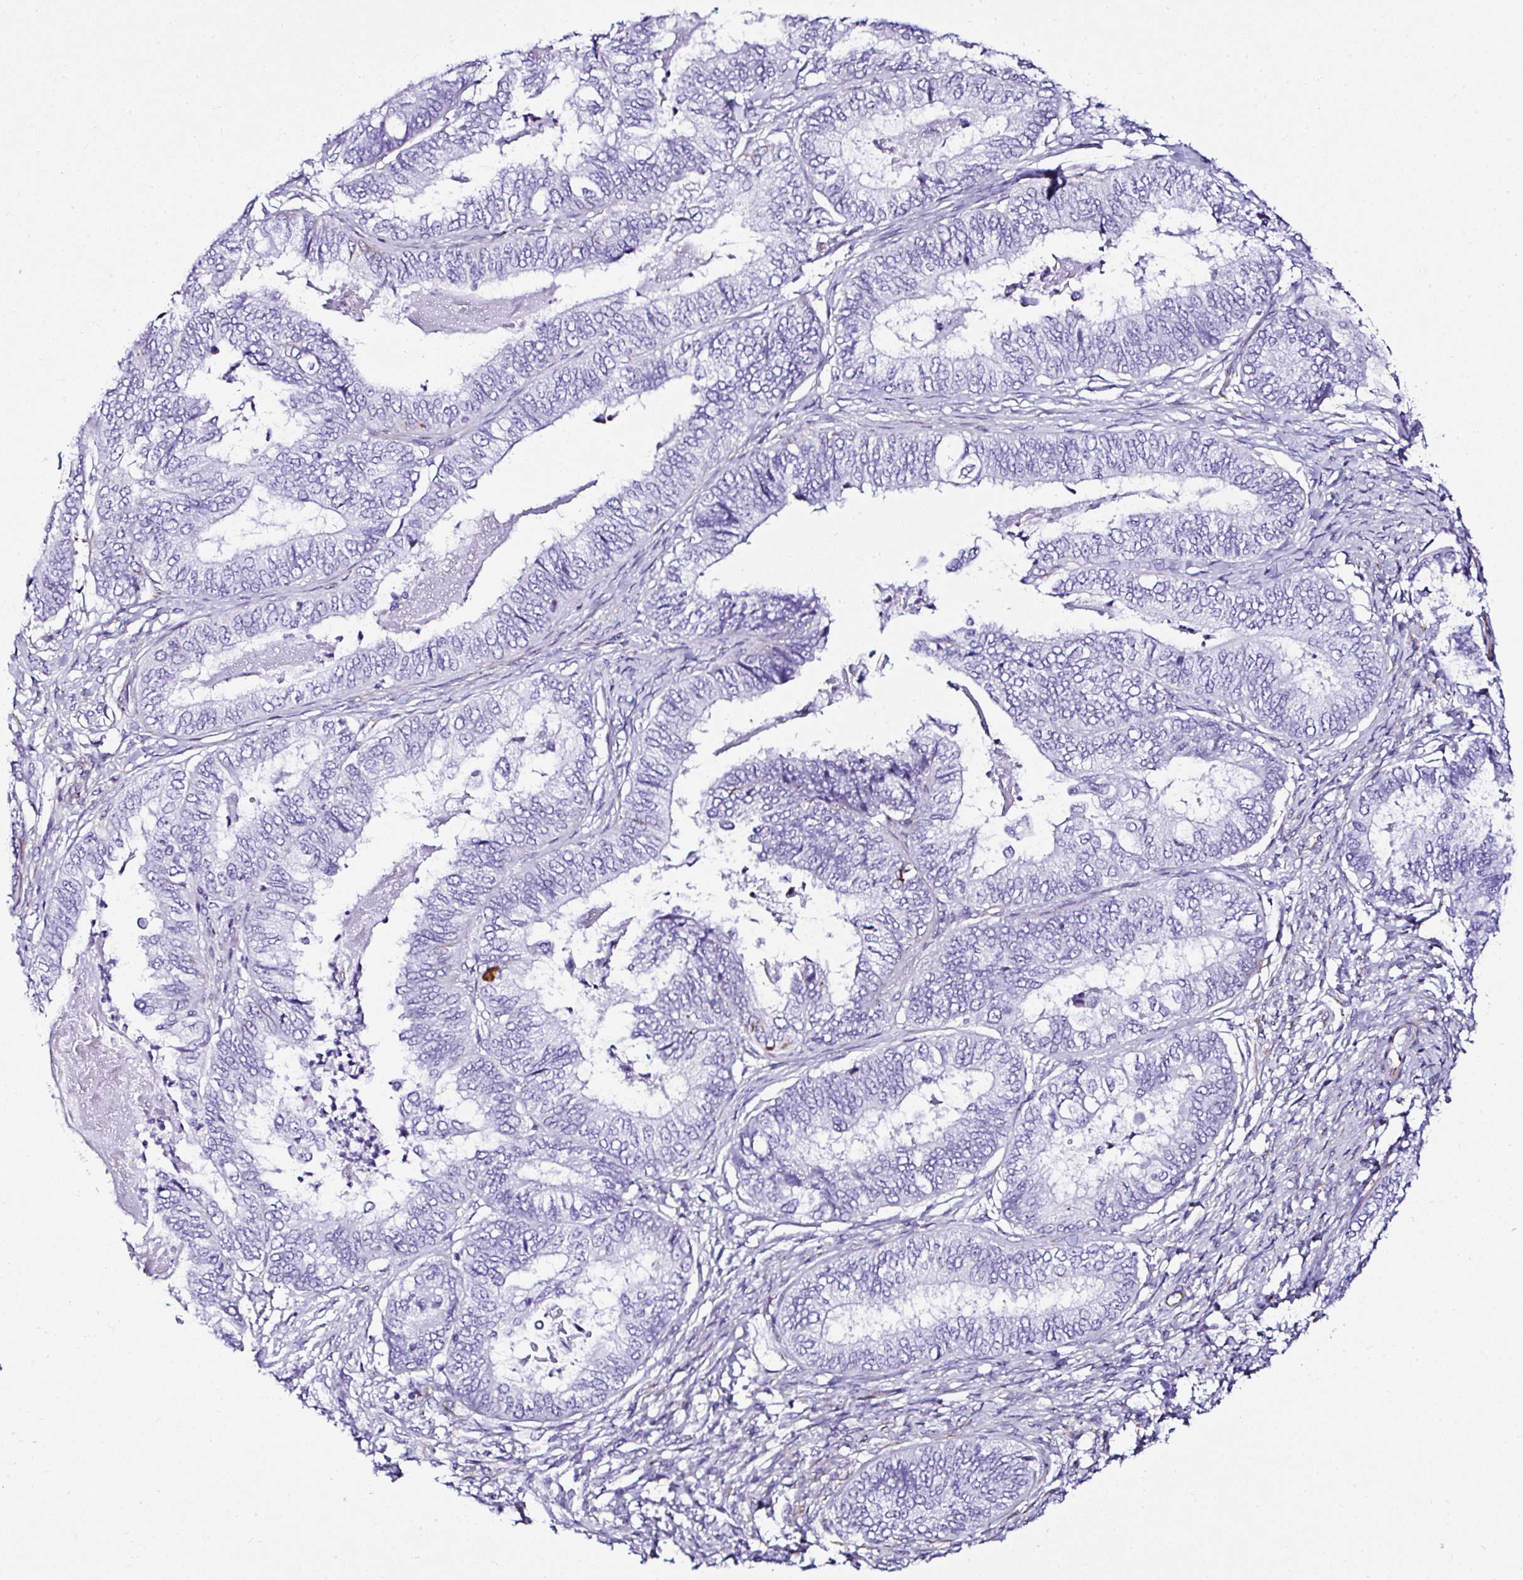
{"staining": {"intensity": "negative", "quantity": "none", "location": "none"}, "tissue": "ovarian cancer", "cell_type": "Tumor cells", "image_type": "cancer", "snomed": [{"axis": "morphology", "description": "Carcinoma, endometroid"}, {"axis": "topography", "description": "Ovary"}], "caption": "DAB (3,3'-diaminobenzidine) immunohistochemical staining of human endometroid carcinoma (ovarian) demonstrates no significant expression in tumor cells.", "gene": "DEPDC5", "patient": {"sex": "female", "age": 70}}